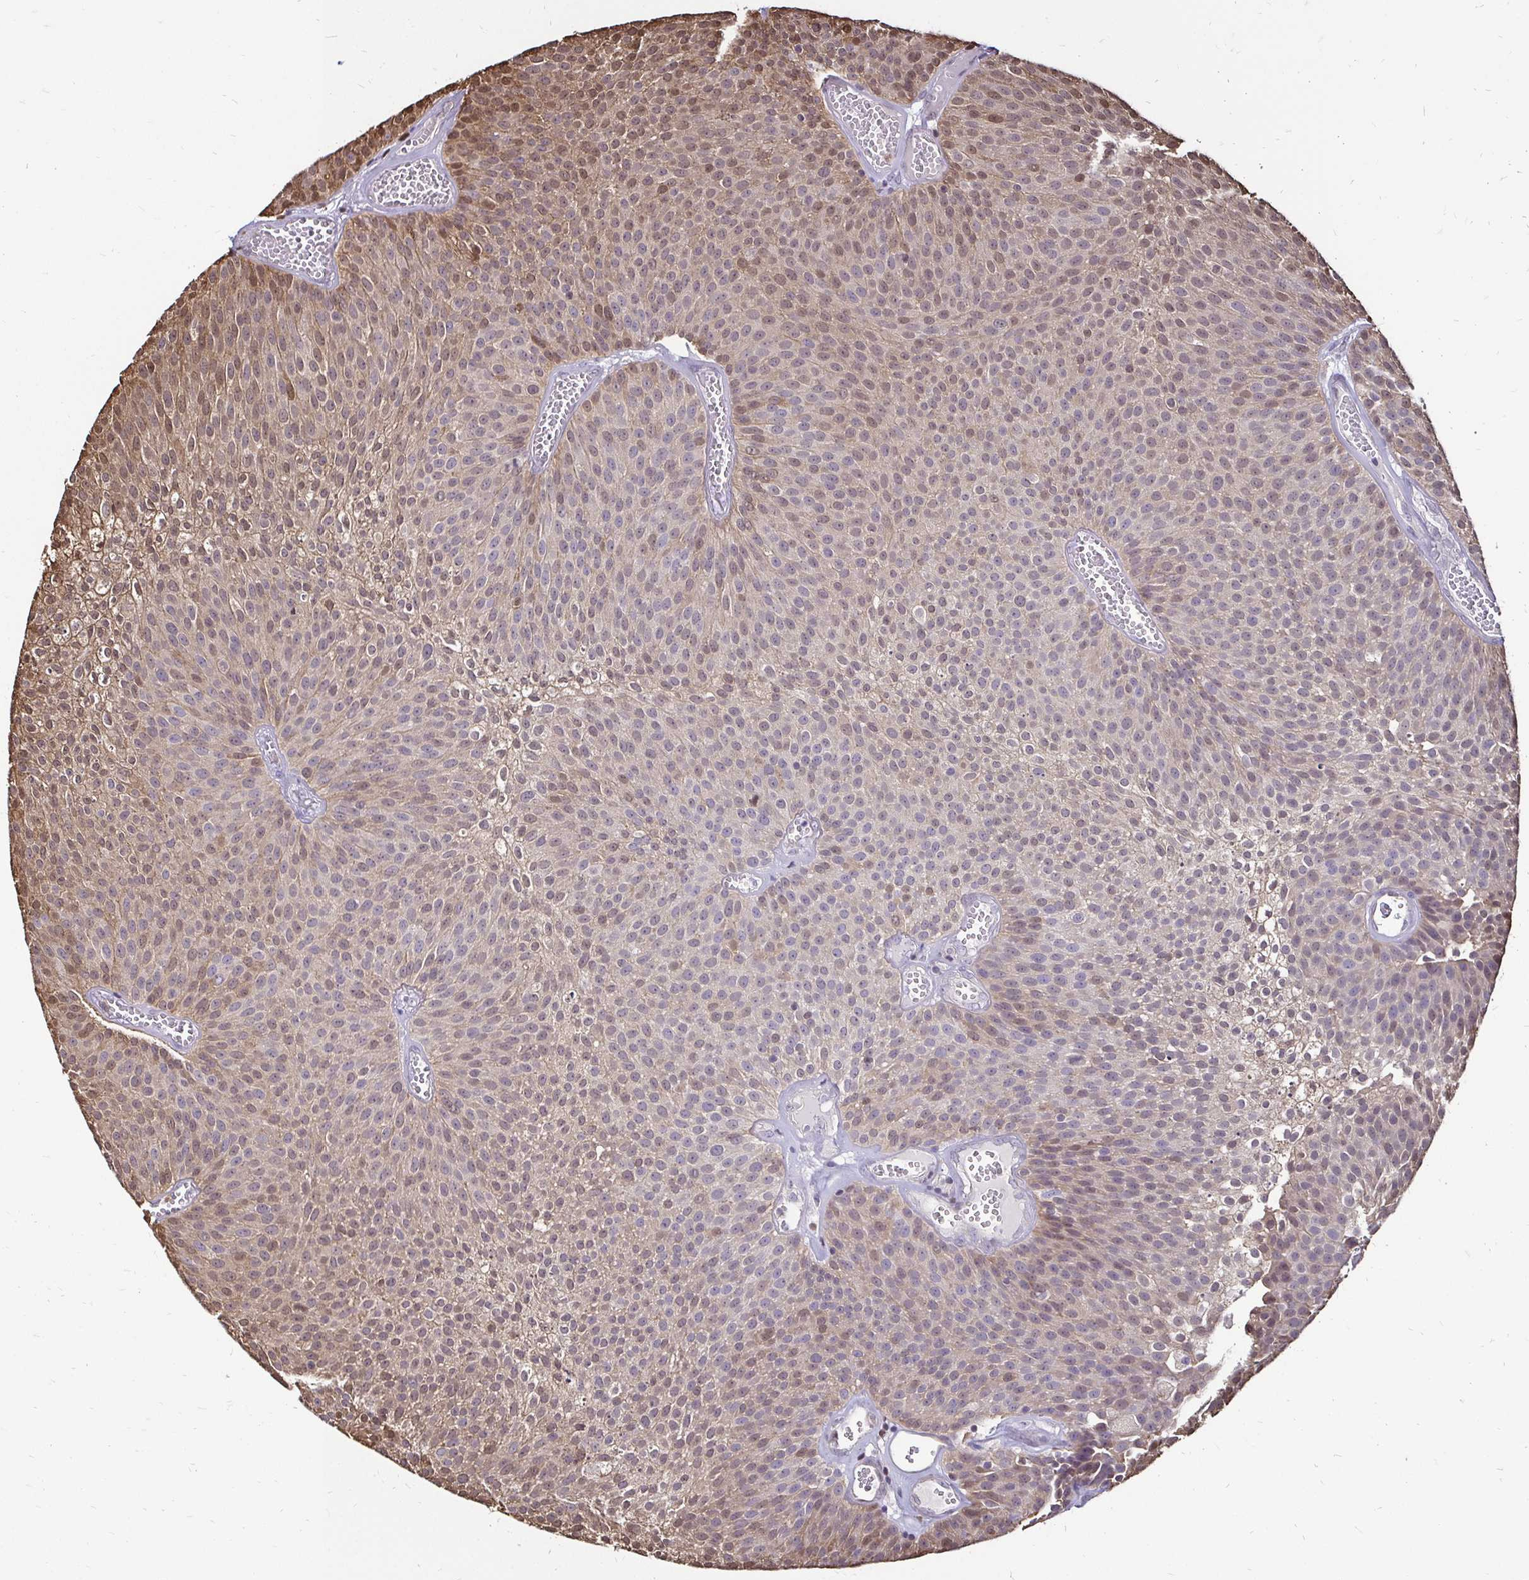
{"staining": {"intensity": "moderate", "quantity": "25%-75%", "location": "cytoplasmic/membranous,nuclear"}, "tissue": "urothelial cancer", "cell_type": "Tumor cells", "image_type": "cancer", "snomed": [{"axis": "morphology", "description": "Urothelial carcinoma, Low grade"}, {"axis": "topography", "description": "Urinary bladder"}], "caption": "Brown immunohistochemical staining in human urothelial cancer reveals moderate cytoplasmic/membranous and nuclear positivity in approximately 25%-75% of tumor cells.", "gene": "ZFP1", "patient": {"sex": "female", "age": 79}}